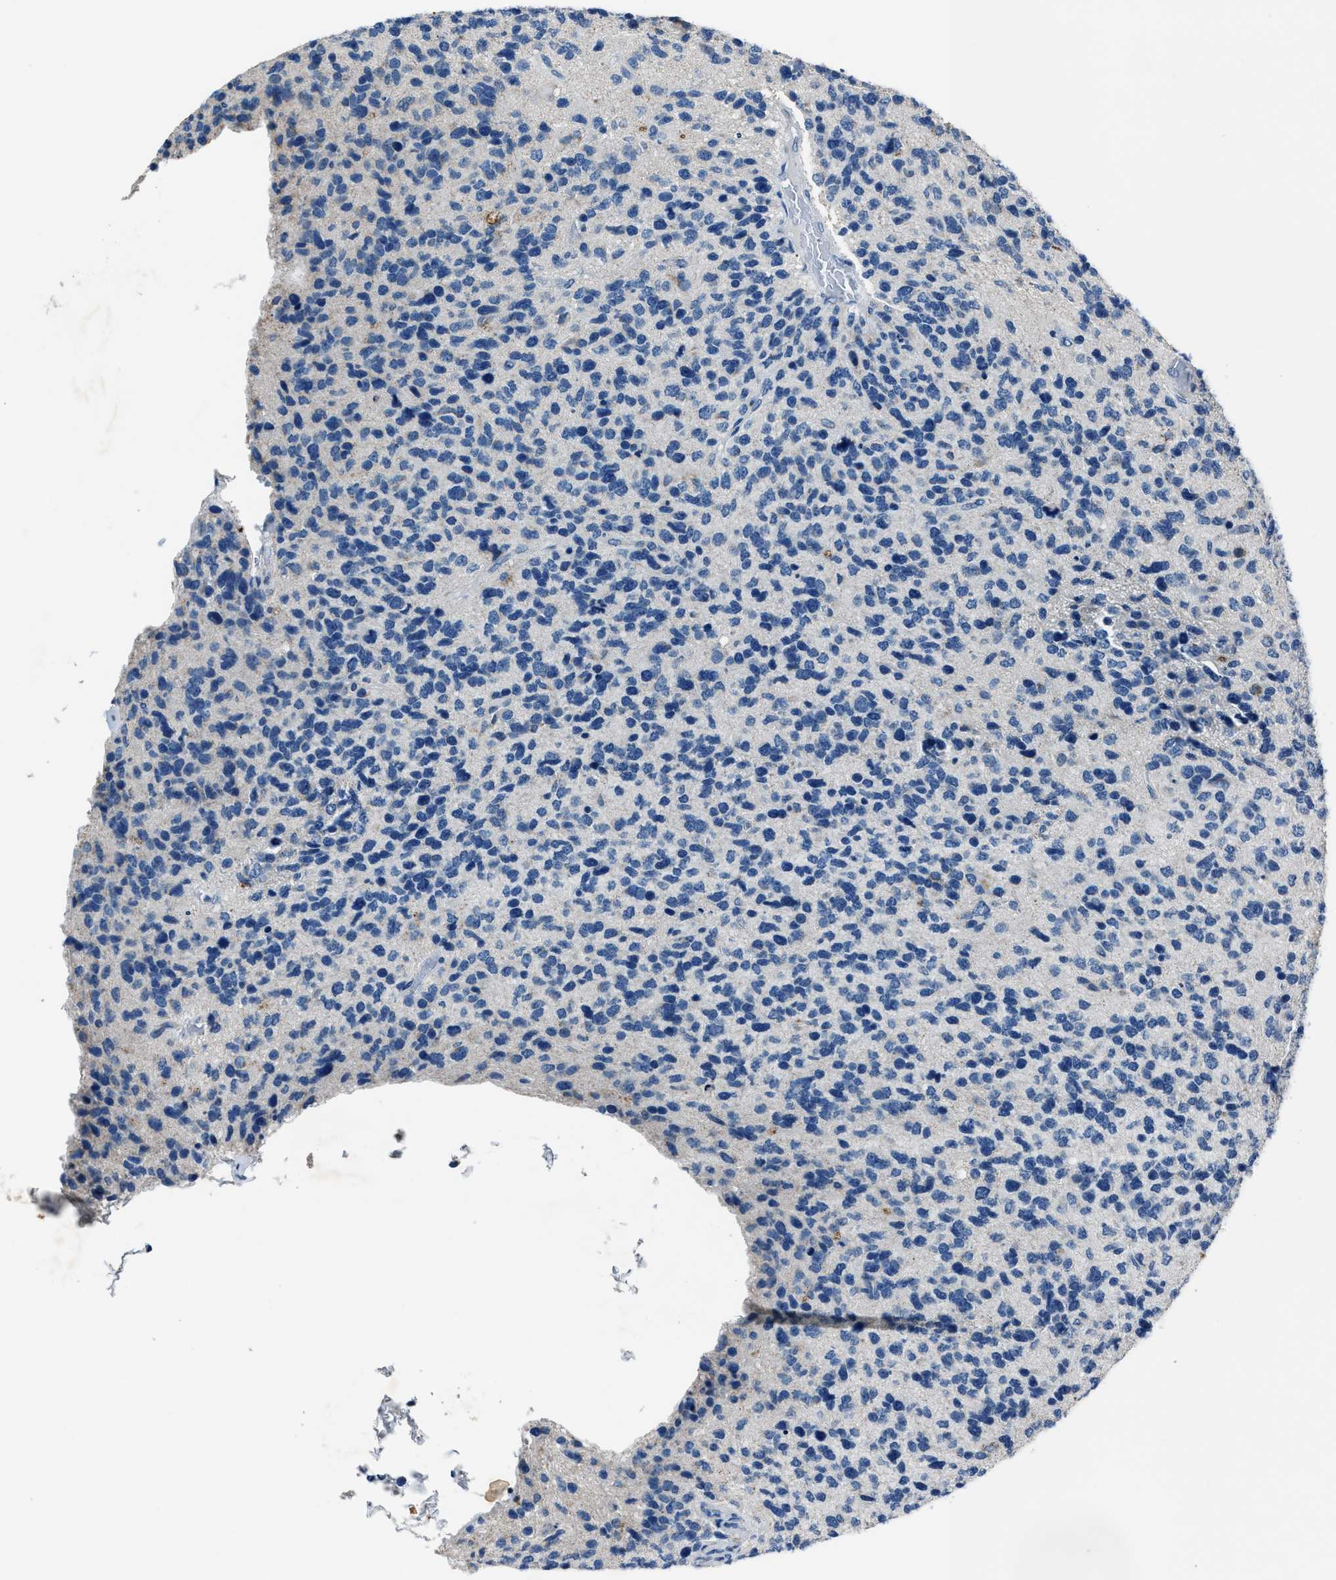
{"staining": {"intensity": "negative", "quantity": "none", "location": "none"}, "tissue": "glioma", "cell_type": "Tumor cells", "image_type": "cancer", "snomed": [{"axis": "morphology", "description": "Glioma, malignant, High grade"}, {"axis": "topography", "description": "Brain"}], "caption": "The image reveals no staining of tumor cells in high-grade glioma (malignant). The staining was performed using DAB to visualize the protein expression in brown, while the nuclei were stained in blue with hematoxylin (Magnification: 20x).", "gene": "ADAM2", "patient": {"sex": "female", "age": 58}}